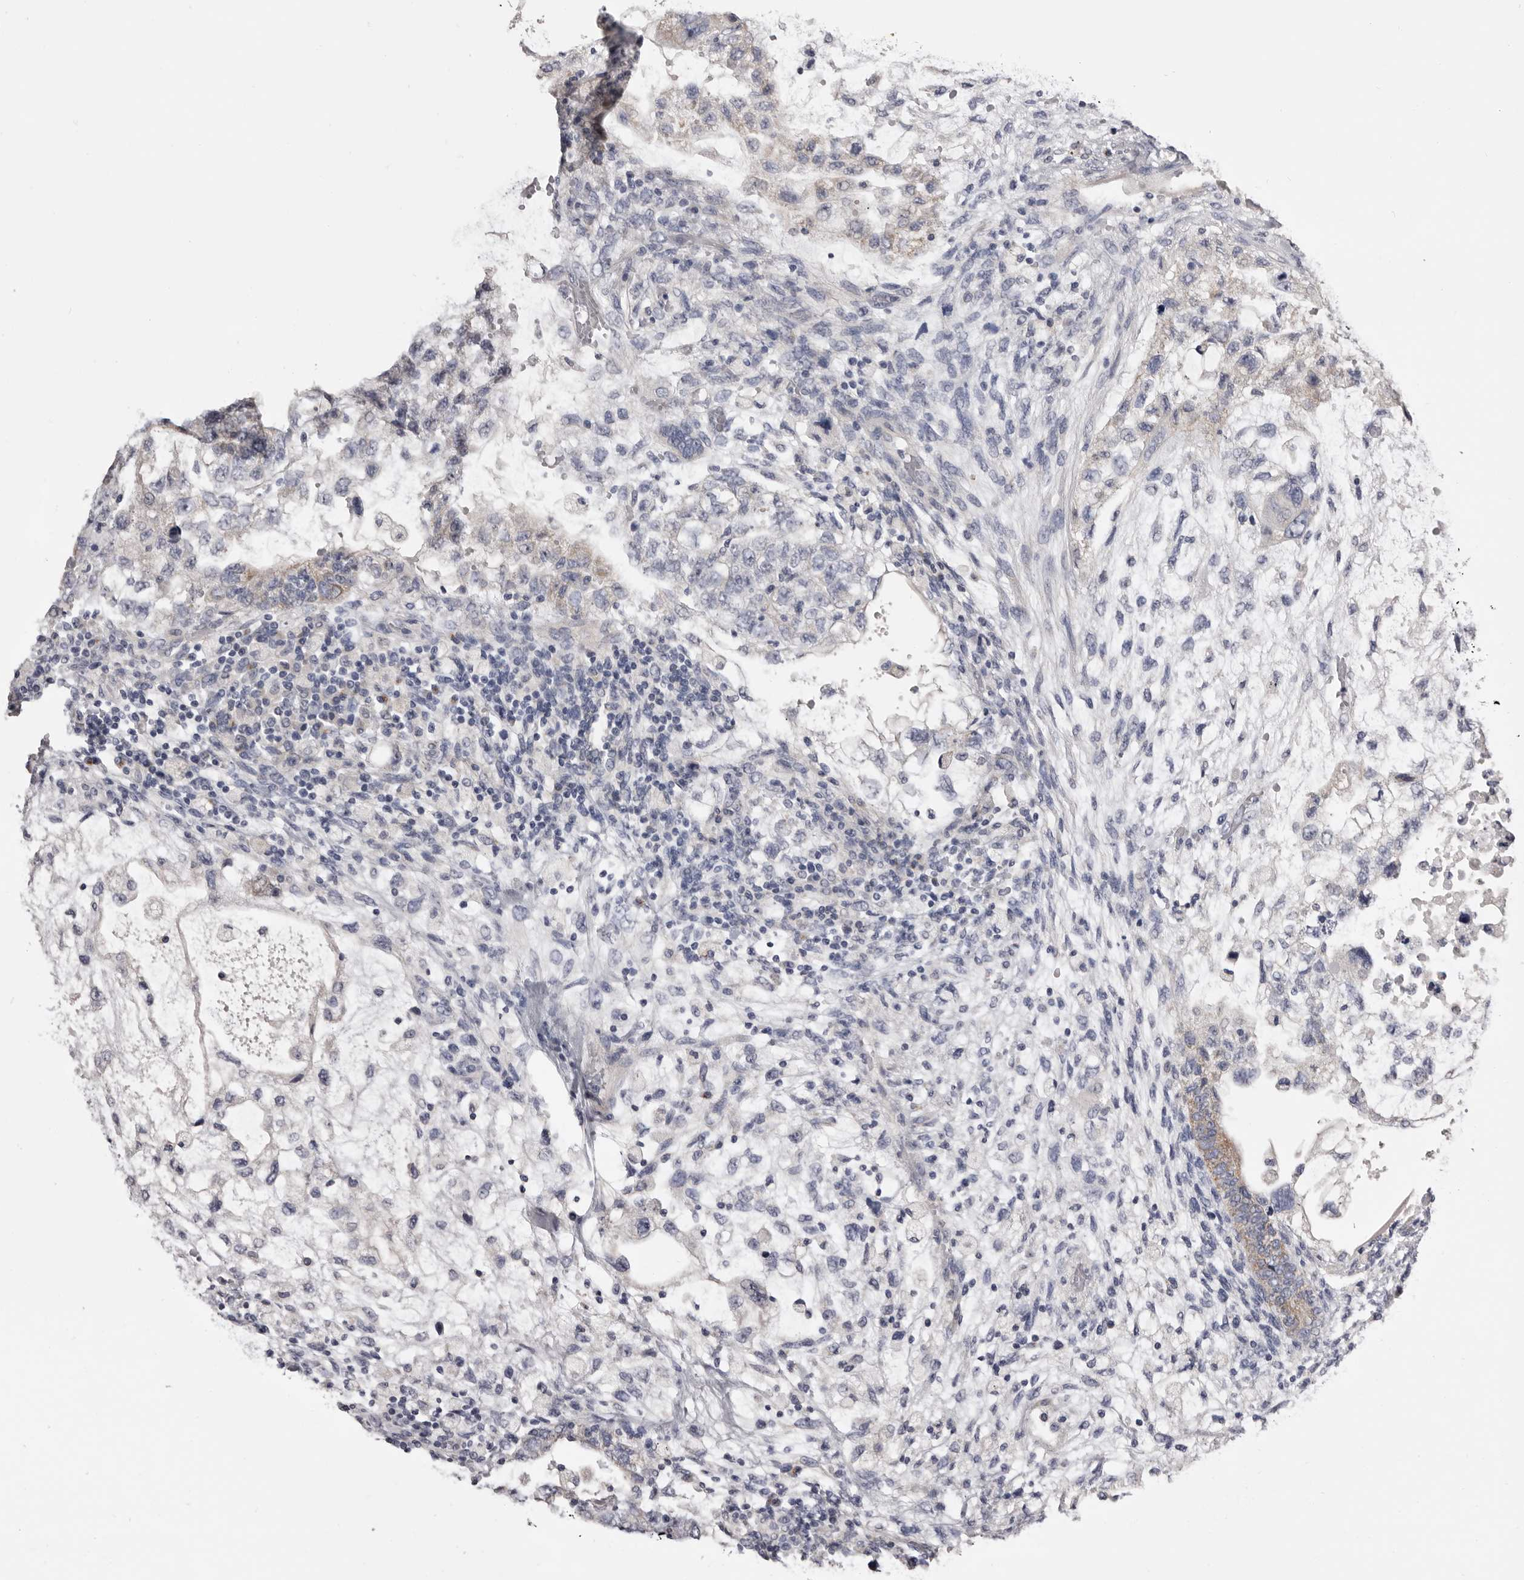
{"staining": {"intensity": "negative", "quantity": "none", "location": "none"}, "tissue": "testis cancer", "cell_type": "Tumor cells", "image_type": "cancer", "snomed": [{"axis": "morphology", "description": "Carcinoma, Embryonal, NOS"}, {"axis": "topography", "description": "Testis"}], "caption": "High magnification brightfield microscopy of testis cancer stained with DAB (brown) and counterstained with hematoxylin (blue): tumor cells show no significant expression.", "gene": "CASQ1", "patient": {"sex": "male", "age": 36}}